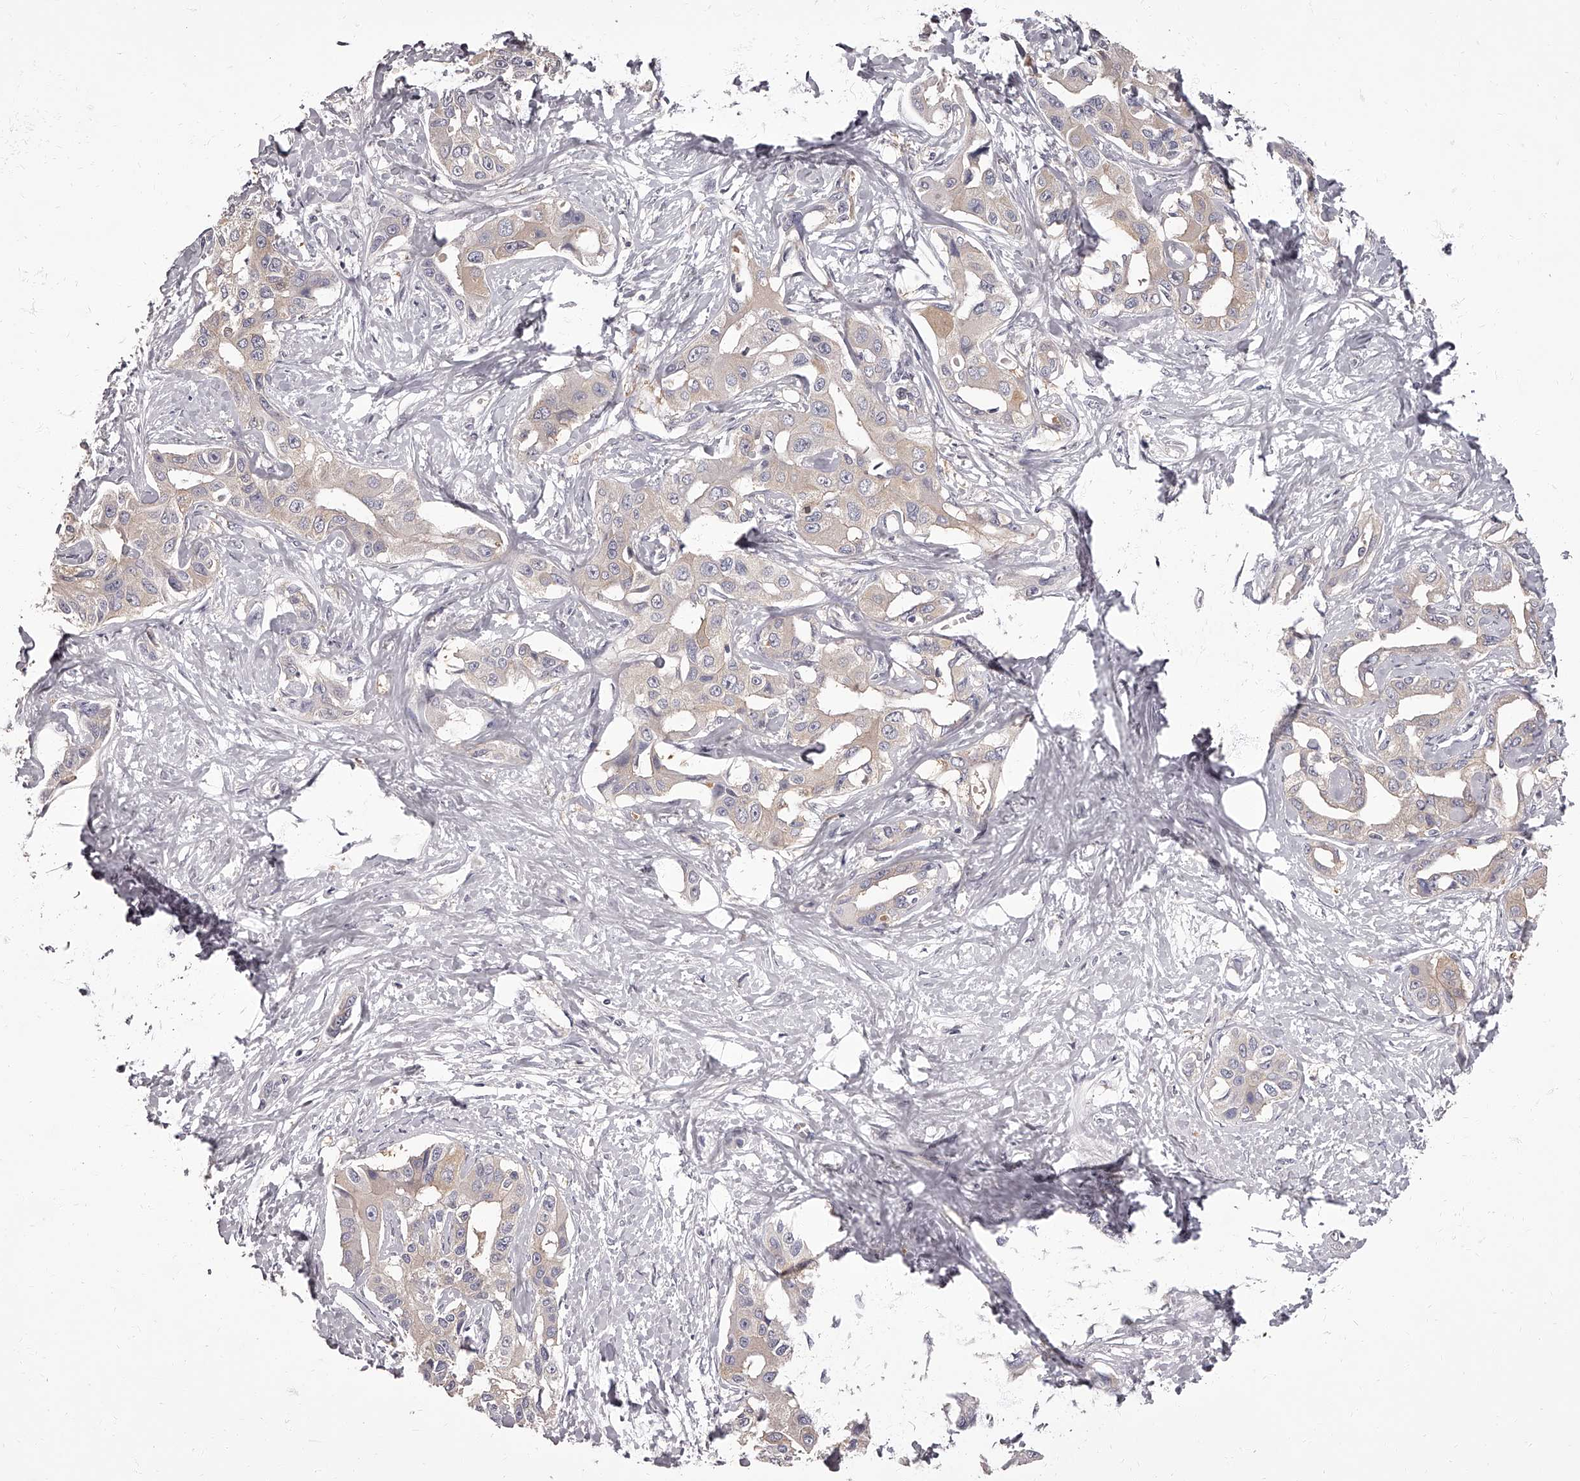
{"staining": {"intensity": "weak", "quantity": "<25%", "location": "cytoplasmic/membranous"}, "tissue": "liver cancer", "cell_type": "Tumor cells", "image_type": "cancer", "snomed": [{"axis": "morphology", "description": "Cholangiocarcinoma"}, {"axis": "topography", "description": "Liver"}], "caption": "DAB immunohistochemical staining of cholangiocarcinoma (liver) shows no significant staining in tumor cells.", "gene": "APEH", "patient": {"sex": "male", "age": 59}}